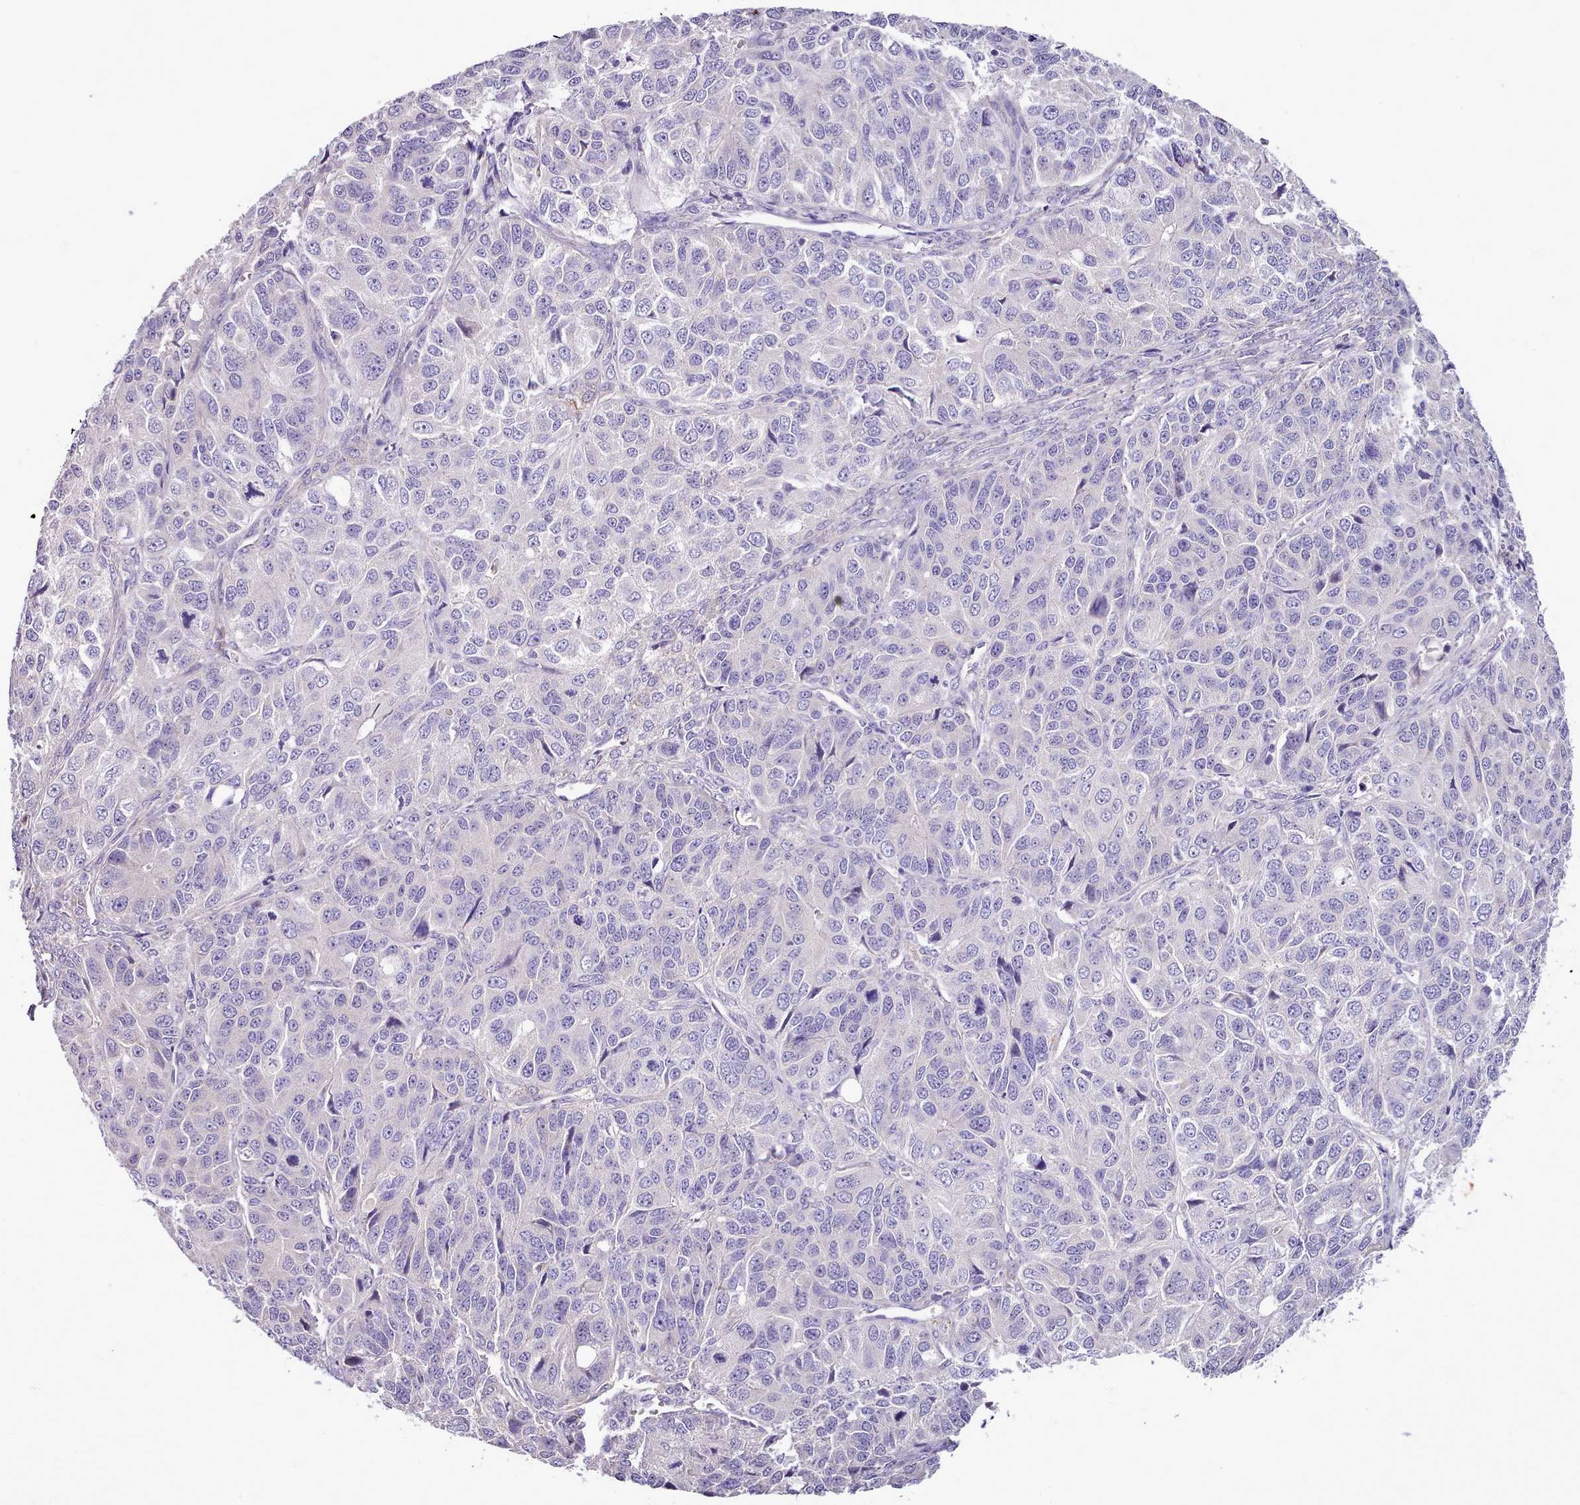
{"staining": {"intensity": "negative", "quantity": "none", "location": "none"}, "tissue": "ovarian cancer", "cell_type": "Tumor cells", "image_type": "cancer", "snomed": [{"axis": "morphology", "description": "Carcinoma, endometroid"}, {"axis": "topography", "description": "Ovary"}], "caption": "Immunohistochemistry micrograph of human ovarian endometroid carcinoma stained for a protein (brown), which demonstrates no staining in tumor cells. Nuclei are stained in blue.", "gene": "SETX", "patient": {"sex": "female", "age": 51}}